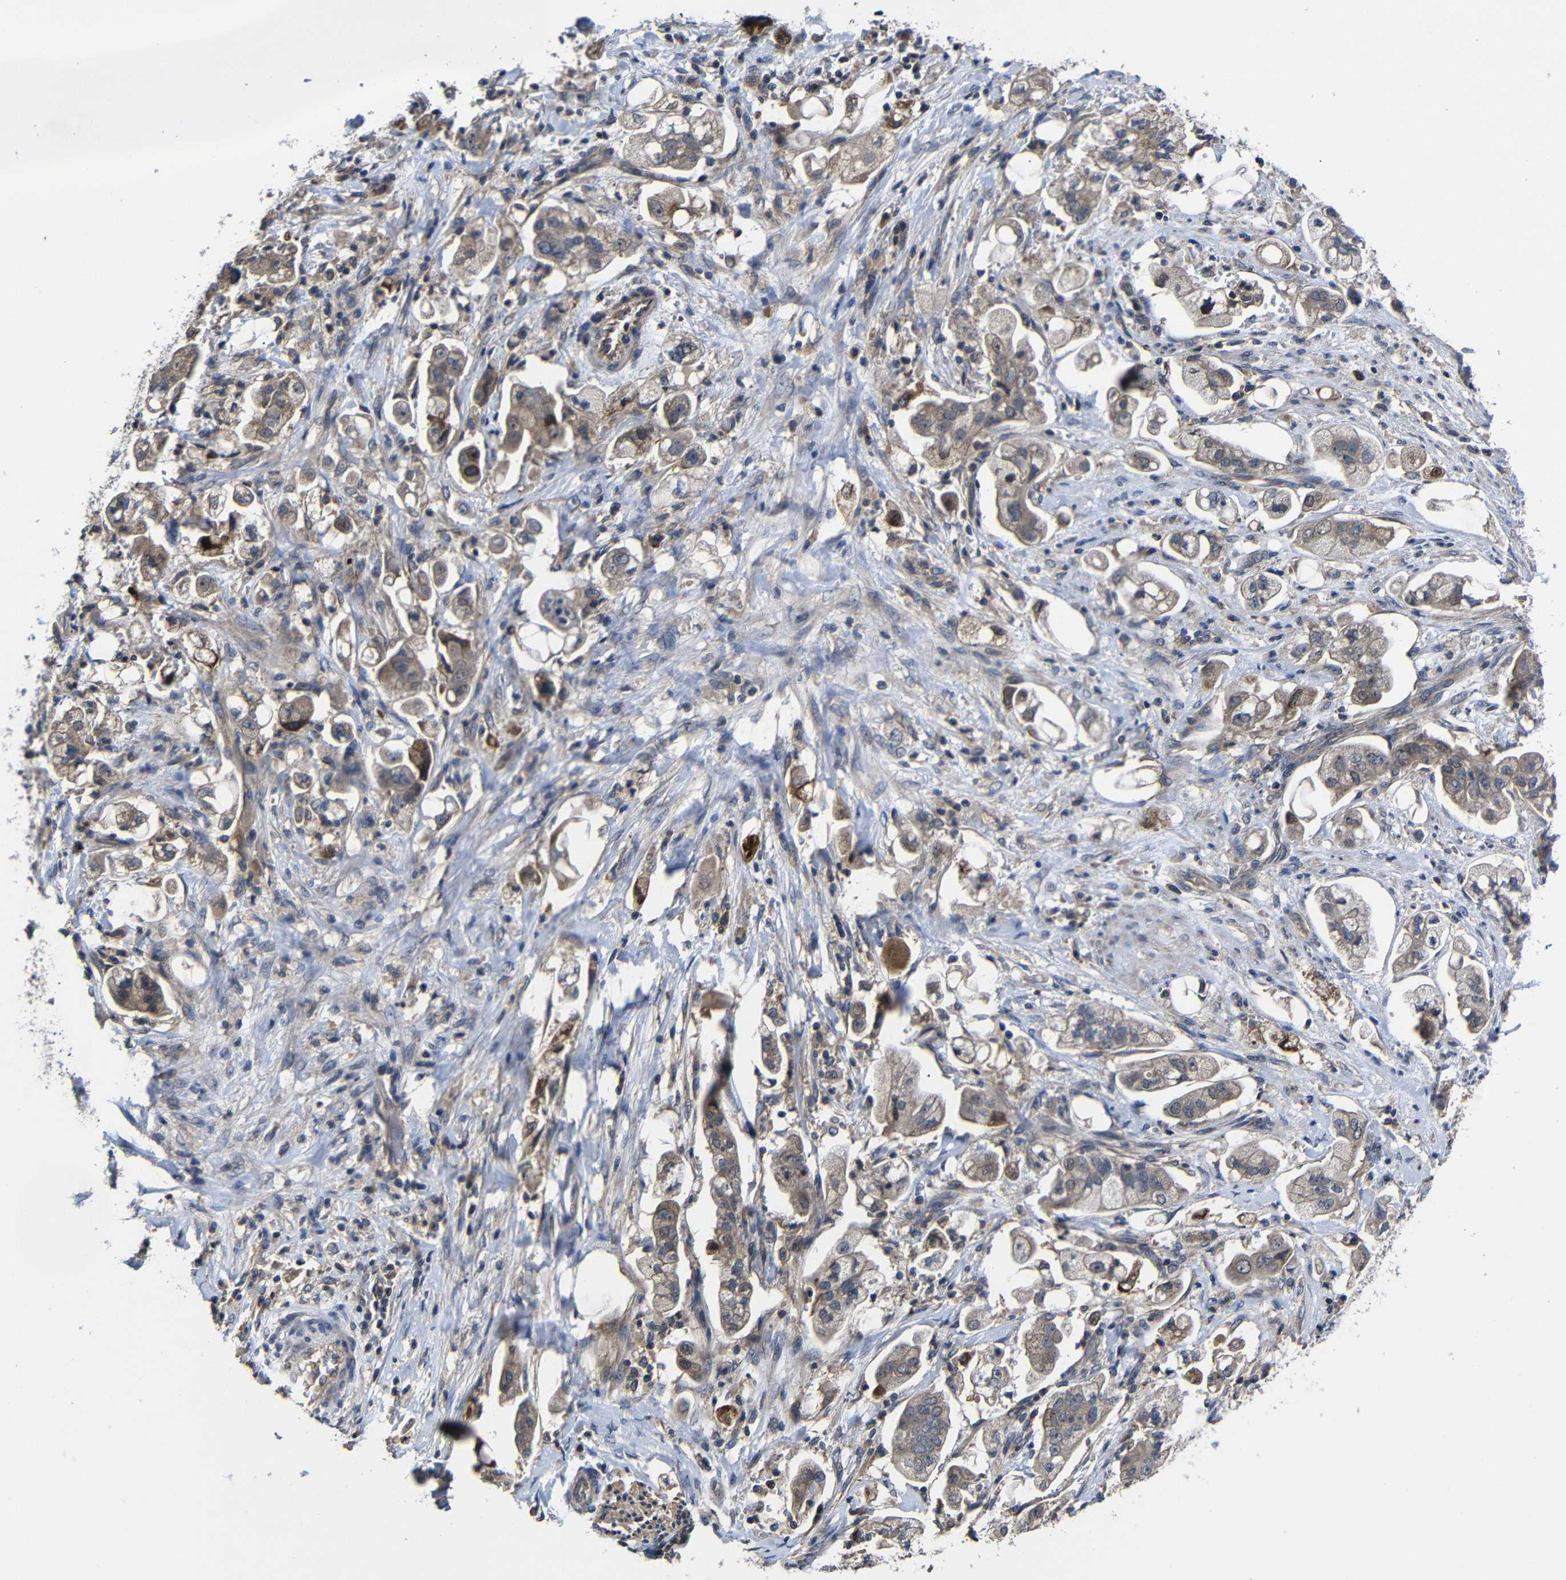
{"staining": {"intensity": "moderate", "quantity": ">75%", "location": "cytoplasmic/membranous"}, "tissue": "stomach cancer", "cell_type": "Tumor cells", "image_type": "cancer", "snomed": [{"axis": "morphology", "description": "Adenocarcinoma, NOS"}, {"axis": "topography", "description": "Stomach"}], "caption": "This photomicrograph exhibits stomach adenocarcinoma stained with IHC to label a protein in brown. The cytoplasmic/membranous of tumor cells show moderate positivity for the protein. Nuclei are counter-stained blue.", "gene": "LPAR5", "patient": {"sex": "male", "age": 62}}